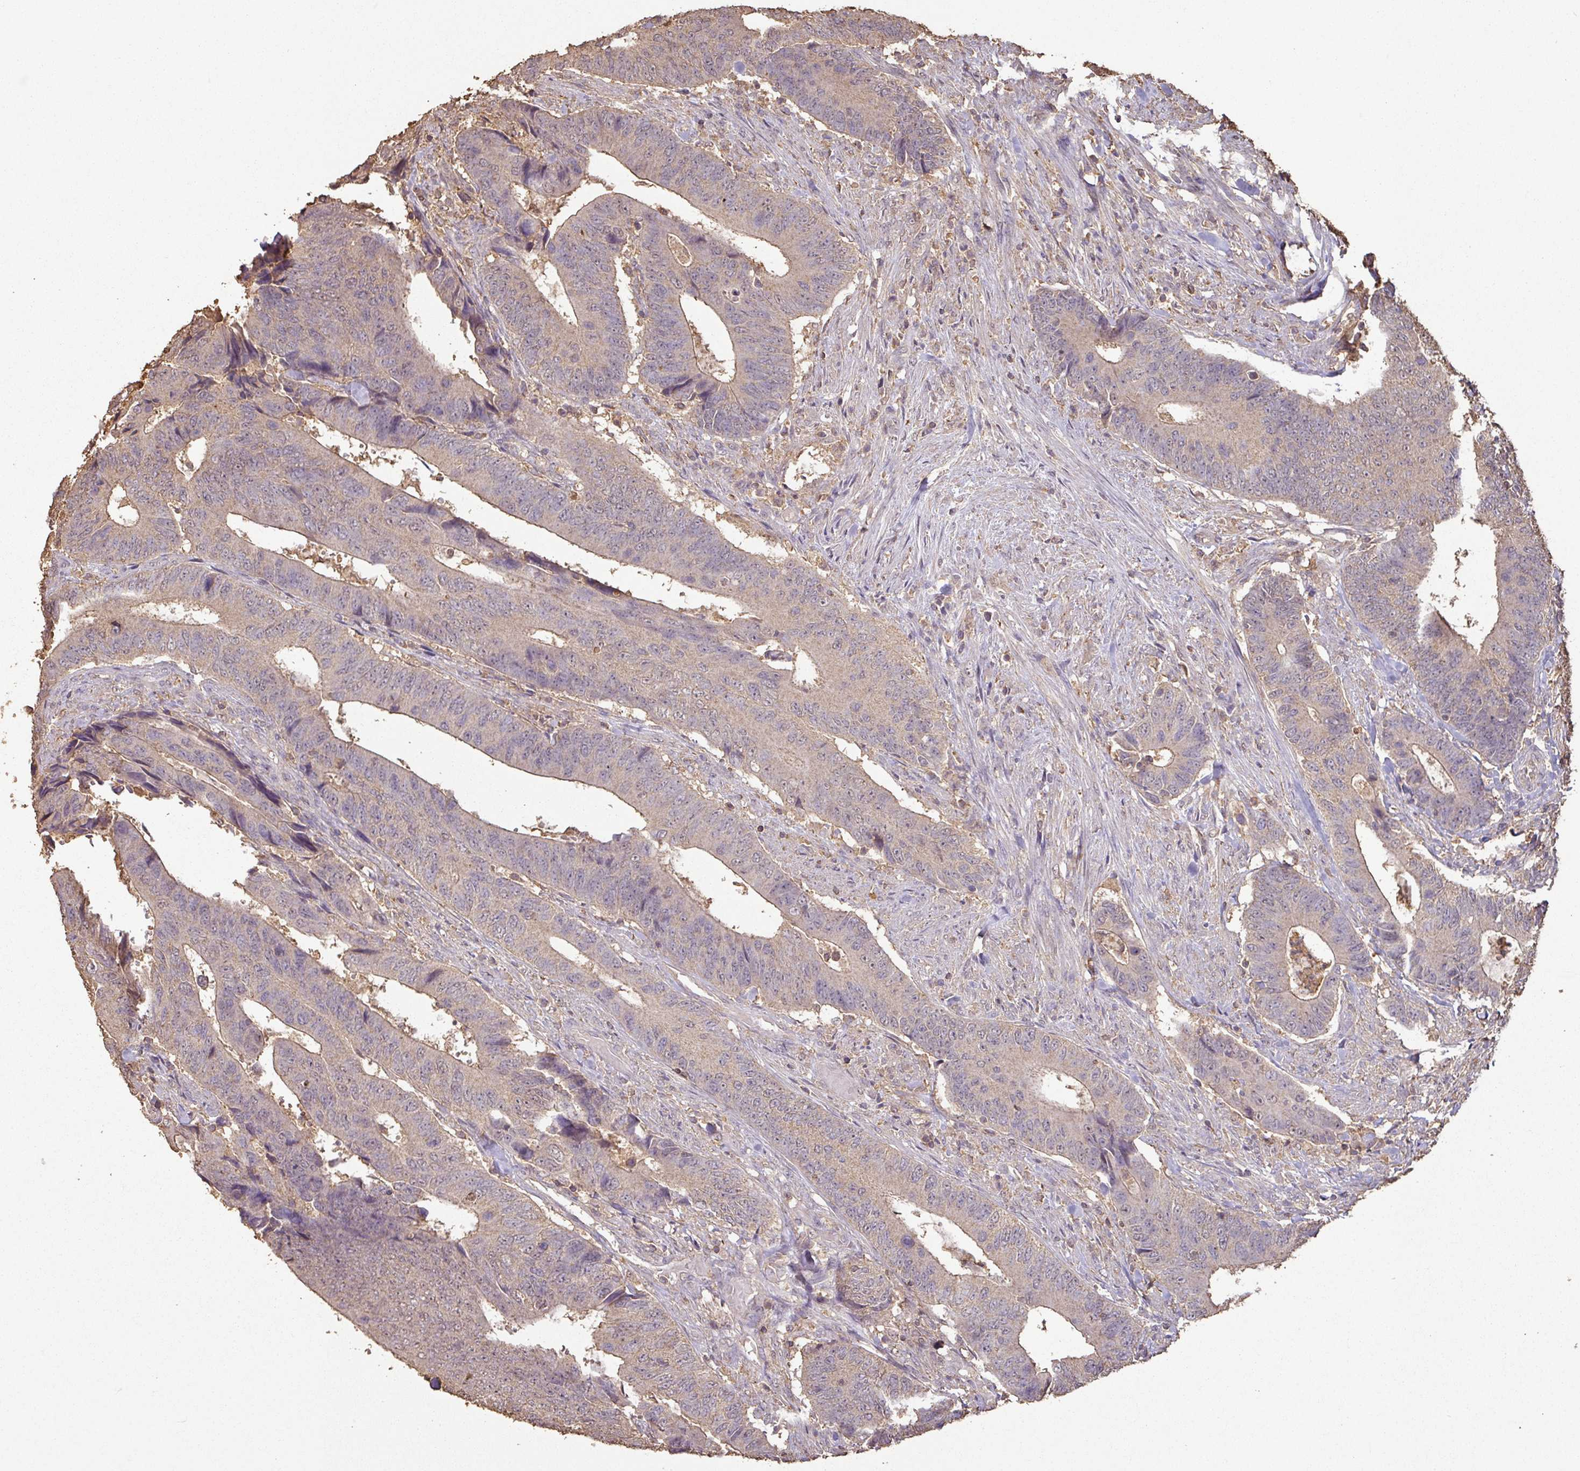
{"staining": {"intensity": "weak", "quantity": "25%-75%", "location": "cytoplasmic/membranous"}, "tissue": "colorectal cancer", "cell_type": "Tumor cells", "image_type": "cancer", "snomed": [{"axis": "morphology", "description": "Adenocarcinoma, NOS"}, {"axis": "topography", "description": "Colon"}], "caption": "This histopathology image displays immunohistochemistry staining of colorectal cancer, with low weak cytoplasmic/membranous positivity in approximately 25%-75% of tumor cells.", "gene": "ATAT1", "patient": {"sex": "male", "age": 87}}